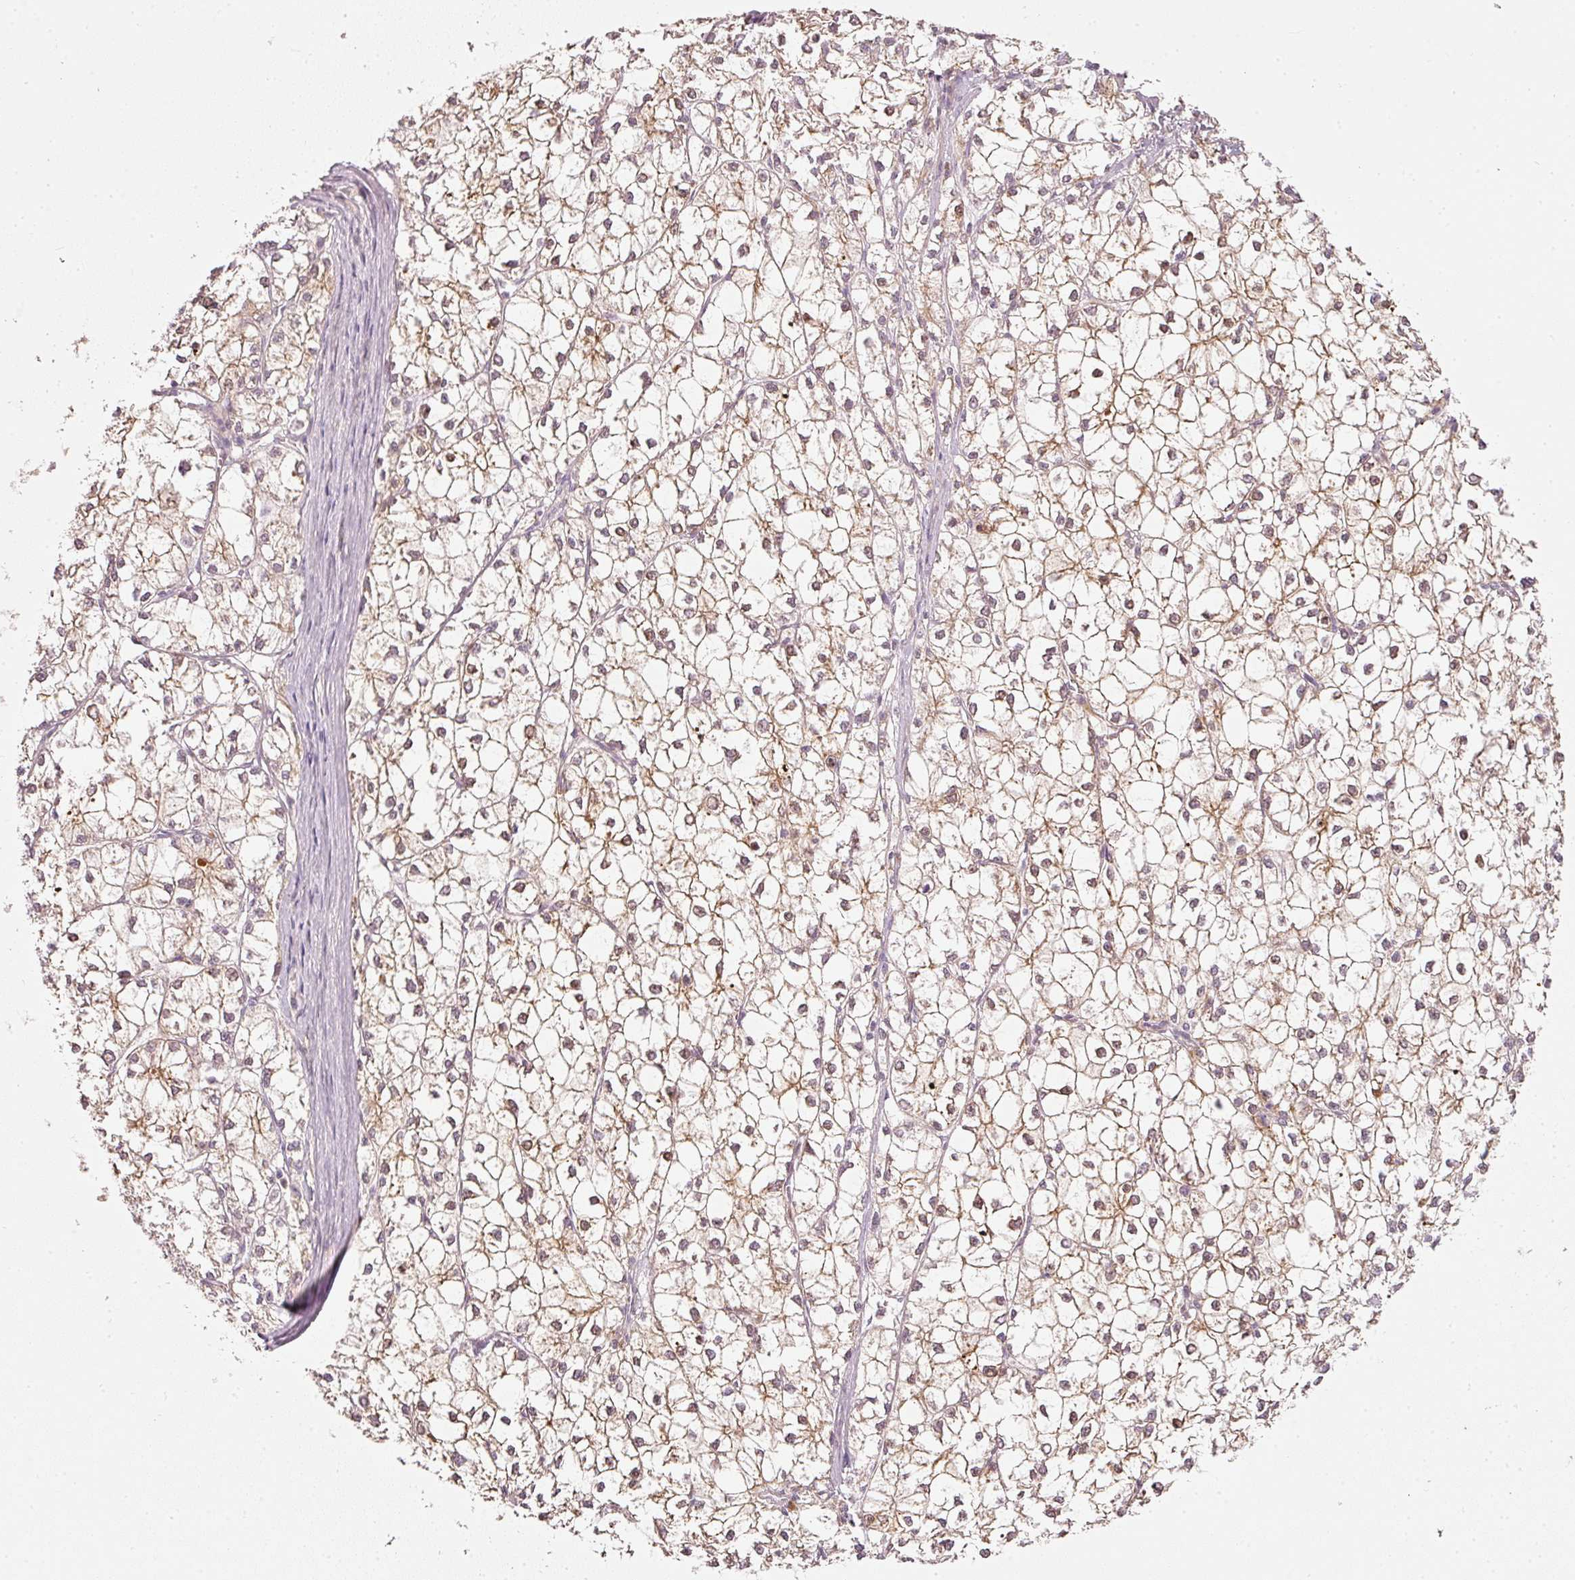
{"staining": {"intensity": "weak", "quantity": "<25%", "location": "nuclear"}, "tissue": "liver cancer", "cell_type": "Tumor cells", "image_type": "cancer", "snomed": [{"axis": "morphology", "description": "Carcinoma, Hepatocellular, NOS"}, {"axis": "topography", "description": "Liver"}], "caption": "This histopathology image is of liver hepatocellular carcinoma stained with immunohistochemistry (IHC) to label a protein in brown with the nuclei are counter-stained blue. There is no expression in tumor cells. Brightfield microscopy of IHC stained with DAB (3,3'-diaminobenzidine) (brown) and hematoxylin (blue), captured at high magnification.", "gene": "TOGARAM1", "patient": {"sex": "female", "age": 43}}